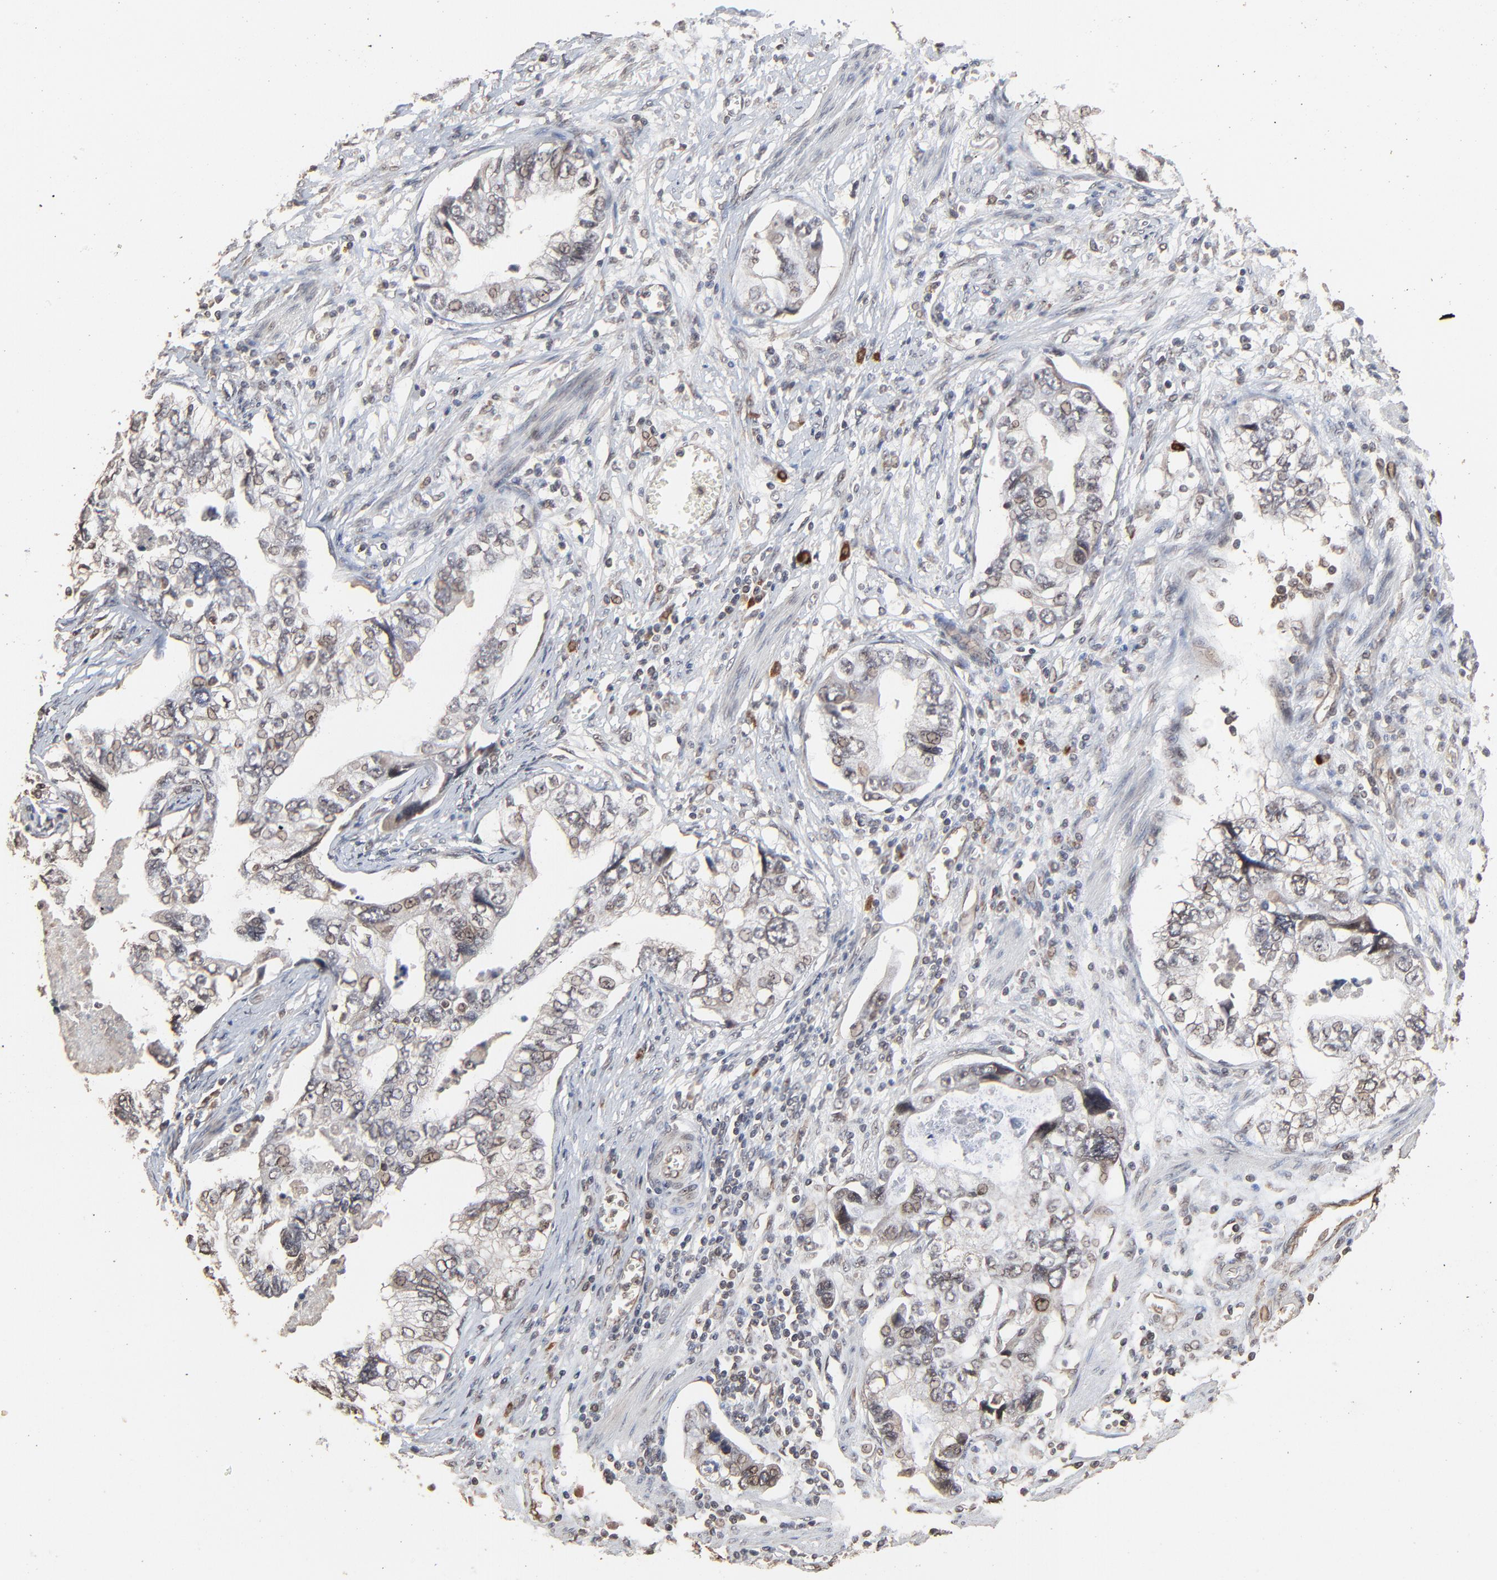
{"staining": {"intensity": "weak", "quantity": "<25%", "location": "cytoplasmic/membranous,nuclear"}, "tissue": "stomach cancer", "cell_type": "Tumor cells", "image_type": "cancer", "snomed": [{"axis": "morphology", "description": "Adenocarcinoma, NOS"}, {"axis": "topography", "description": "Pancreas"}, {"axis": "topography", "description": "Stomach, upper"}], "caption": "Protein analysis of stomach adenocarcinoma reveals no significant staining in tumor cells.", "gene": "FAM227A", "patient": {"sex": "male", "age": 77}}